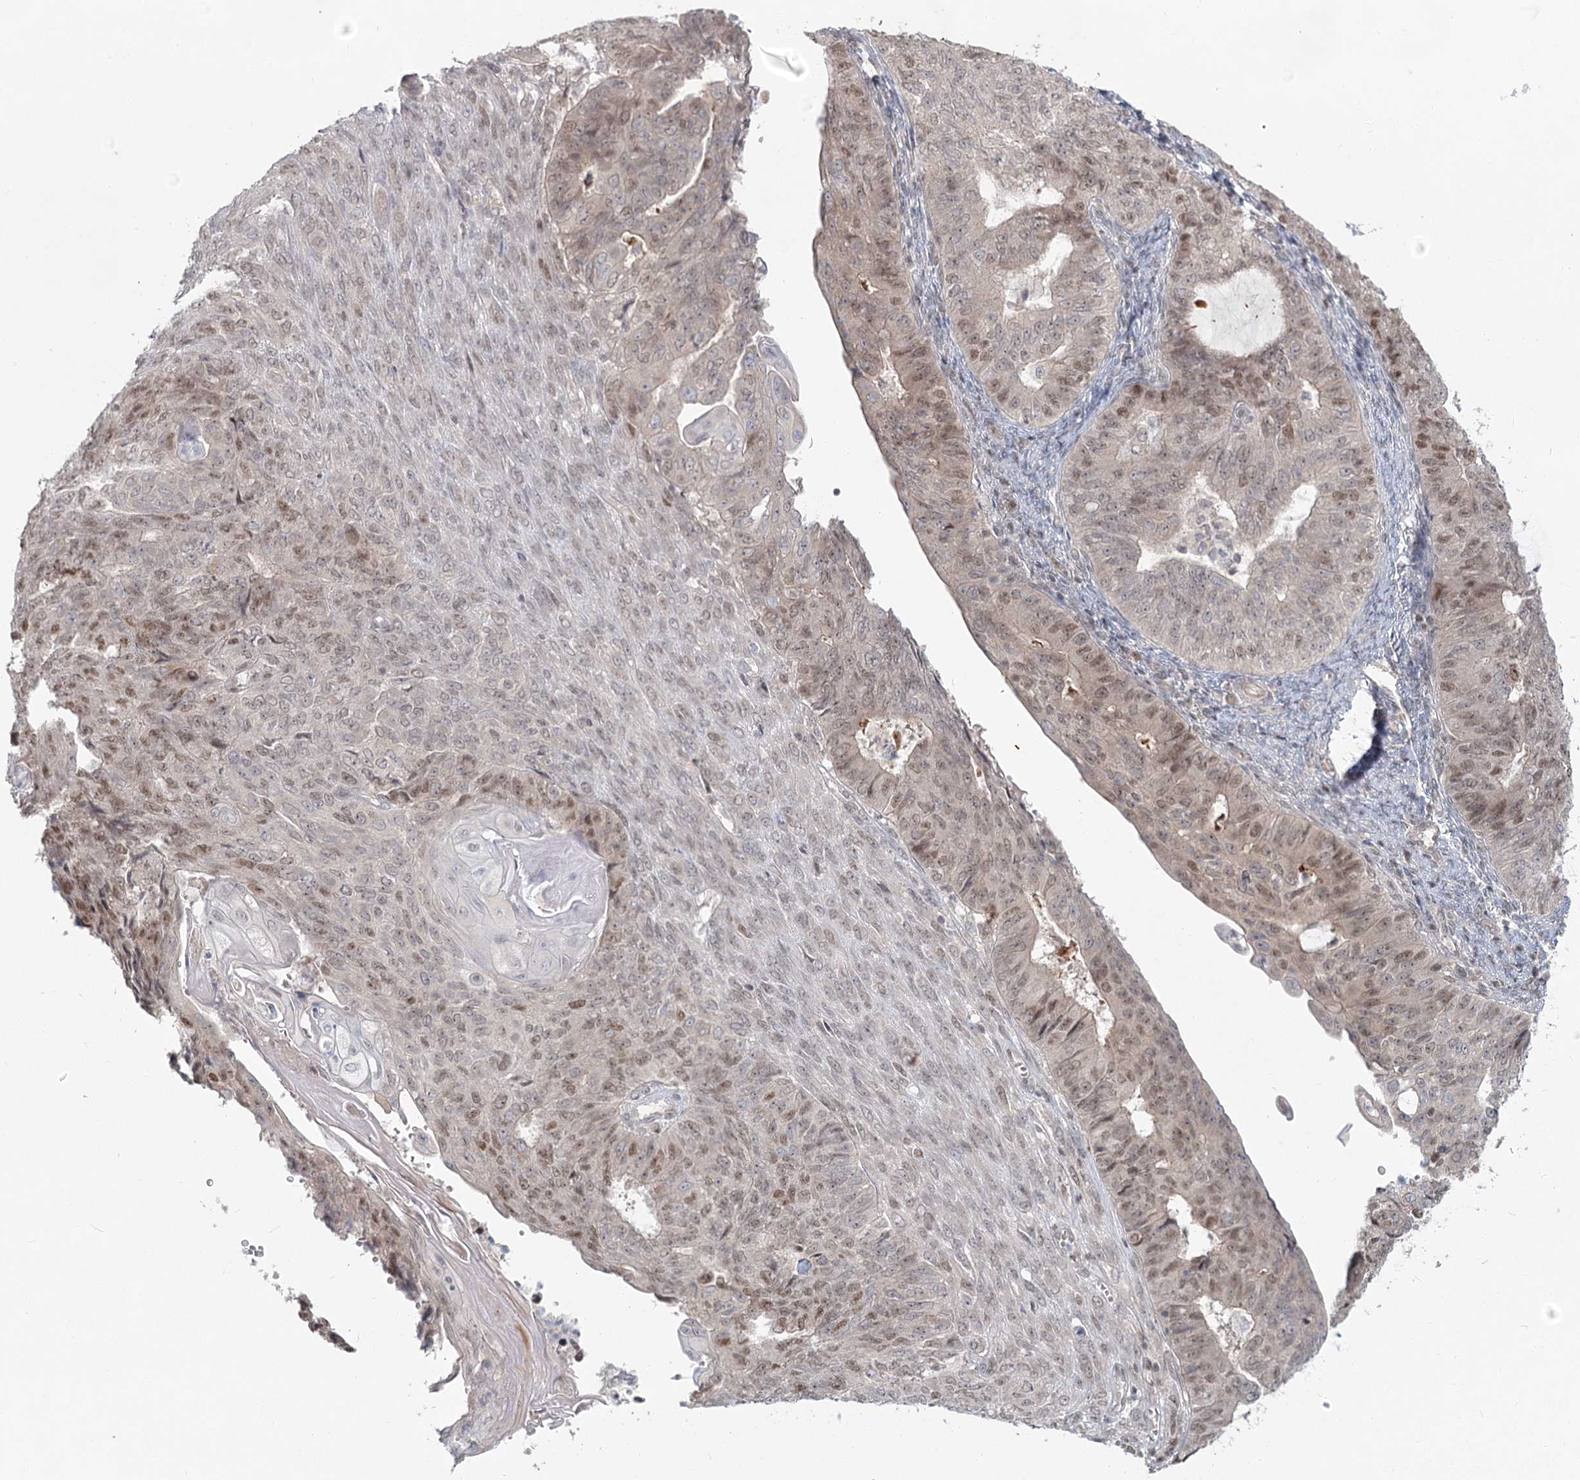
{"staining": {"intensity": "moderate", "quantity": ">75%", "location": "nuclear"}, "tissue": "endometrial cancer", "cell_type": "Tumor cells", "image_type": "cancer", "snomed": [{"axis": "morphology", "description": "Adenocarcinoma, NOS"}, {"axis": "topography", "description": "Endometrium"}], "caption": "IHC histopathology image of neoplastic tissue: endometrial adenocarcinoma stained using IHC shows medium levels of moderate protein expression localized specifically in the nuclear of tumor cells, appearing as a nuclear brown color.", "gene": "R3HCC1L", "patient": {"sex": "female", "age": 32}}